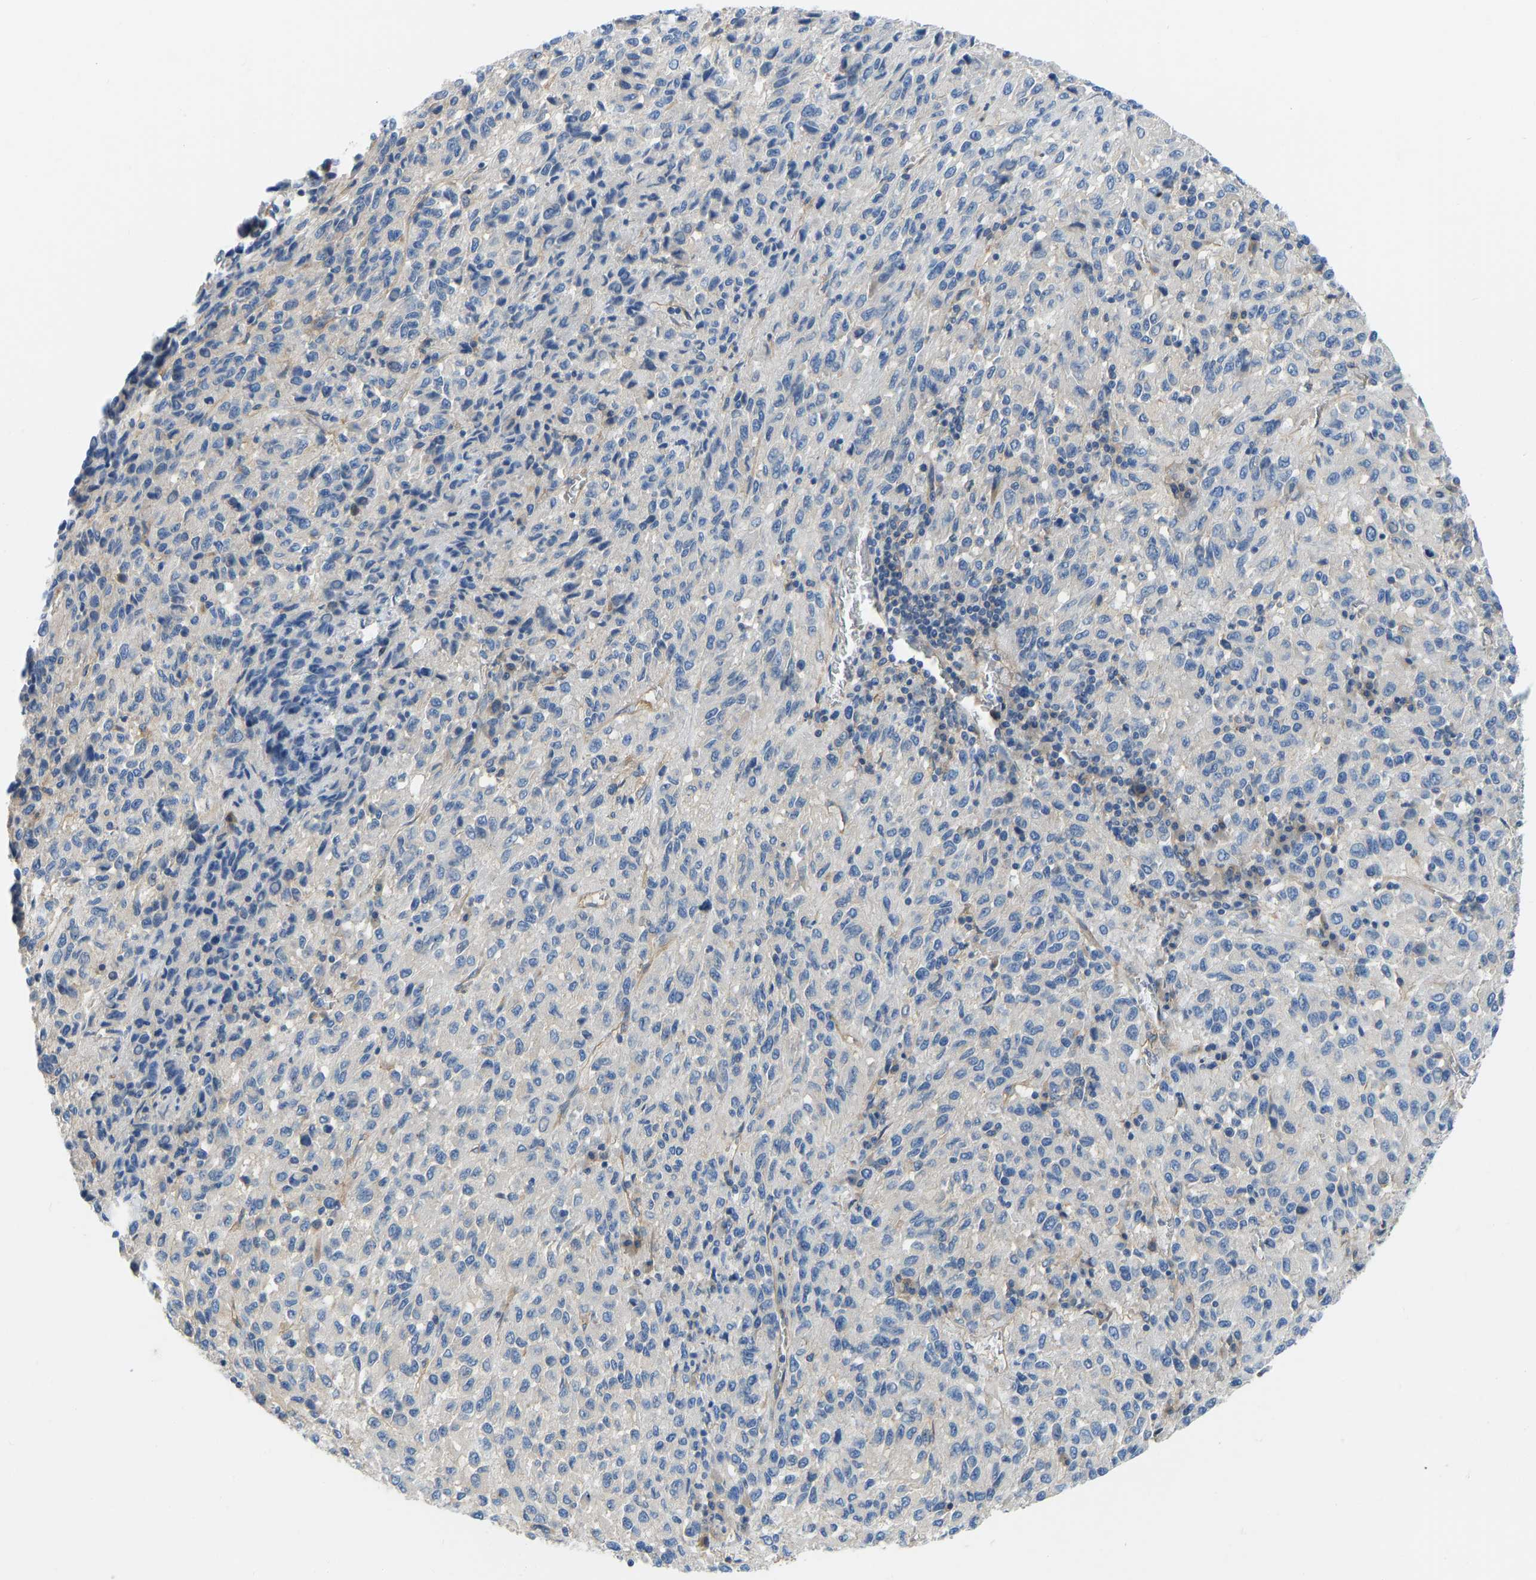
{"staining": {"intensity": "negative", "quantity": "none", "location": "none"}, "tissue": "melanoma", "cell_type": "Tumor cells", "image_type": "cancer", "snomed": [{"axis": "morphology", "description": "Malignant melanoma, Metastatic site"}, {"axis": "topography", "description": "Lung"}], "caption": "Tumor cells are negative for protein expression in human melanoma.", "gene": "CHAD", "patient": {"sex": "male", "age": 64}}